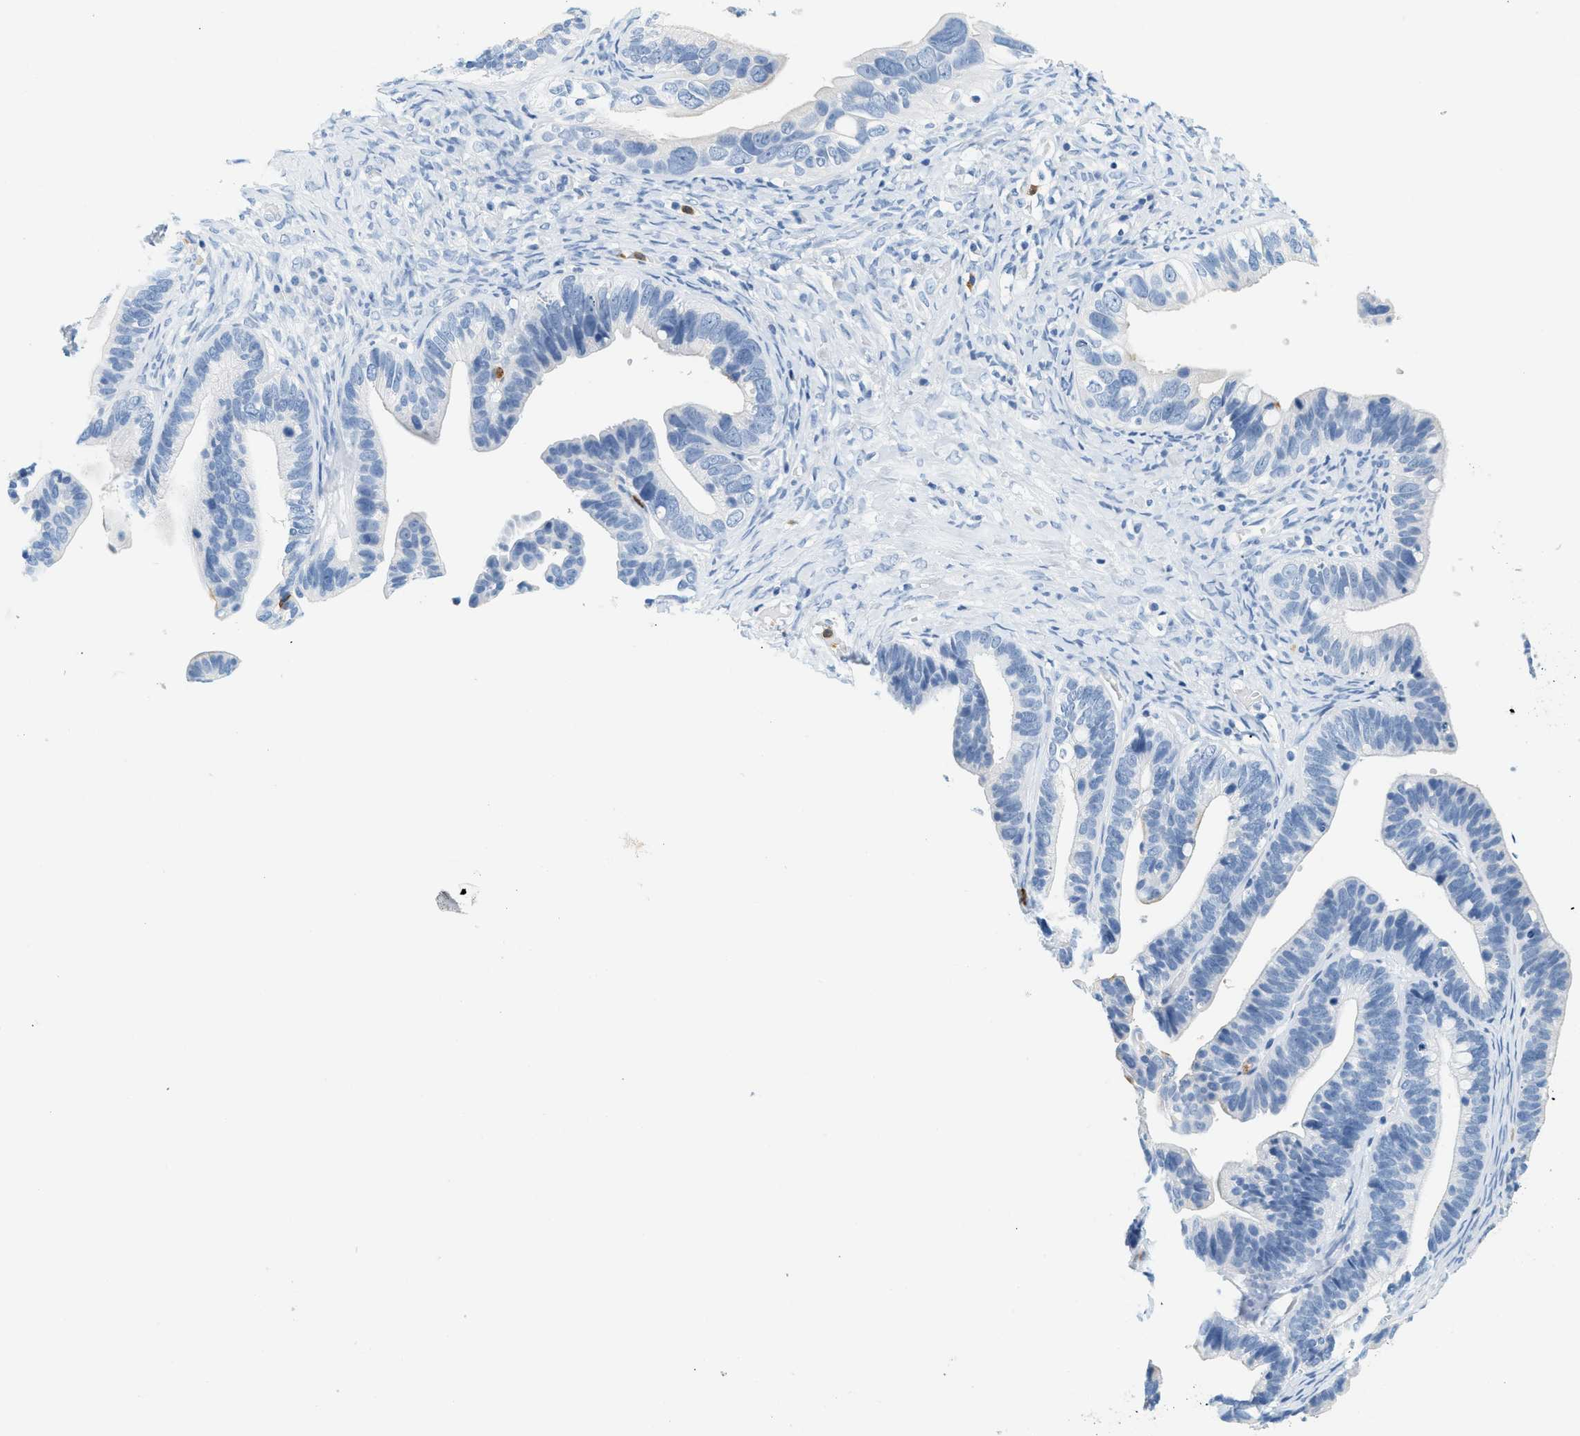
{"staining": {"intensity": "negative", "quantity": "none", "location": "none"}, "tissue": "ovarian cancer", "cell_type": "Tumor cells", "image_type": "cancer", "snomed": [{"axis": "morphology", "description": "Cystadenocarcinoma, serous, NOS"}, {"axis": "topography", "description": "Ovary"}], "caption": "IHC image of serous cystadenocarcinoma (ovarian) stained for a protein (brown), which exhibits no positivity in tumor cells. (DAB immunohistochemistry (IHC) visualized using brightfield microscopy, high magnification).", "gene": "LCN2", "patient": {"sex": "female", "age": 56}}